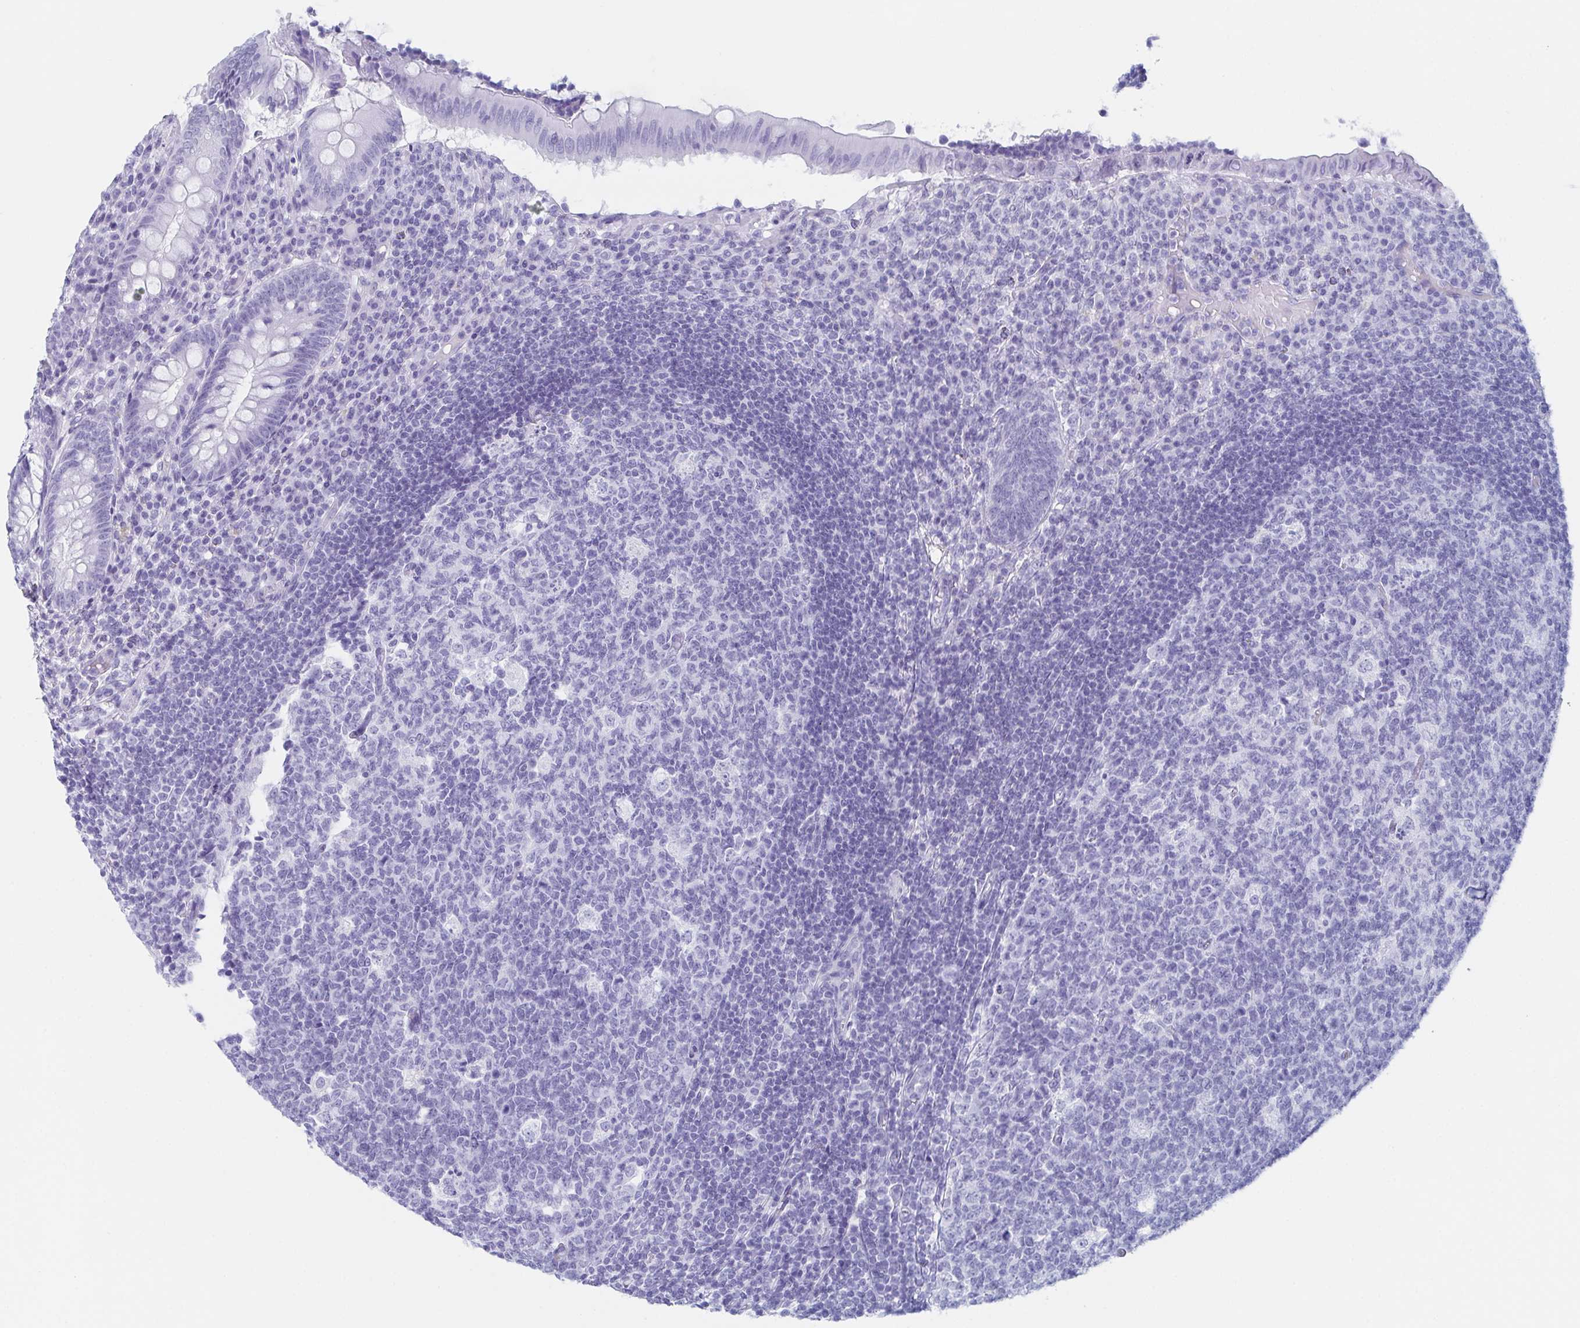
{"staining": {"intensity": "negative", "quantity": "none", "location": "none"}, "tissue": "appendix", "cell_type": "Glandular cells", "image_type": "normal", "snomed": [{"axis": "morphology", "description": "Normal tissue, NOS"}, {"axis": "topography", "description": "Appendix"}], "caption": "Glandular cells are negative for brown protein staining in unremarkable appendix. (Stains: DAB (3,3'-diaminobenzidine) immunohistochemistry with hematoxylin counter stain, Microscopy: brightfield microscopy at high magnification).", "gene": "LYRM2", "patient": {"sex": "male", "age": 18}}